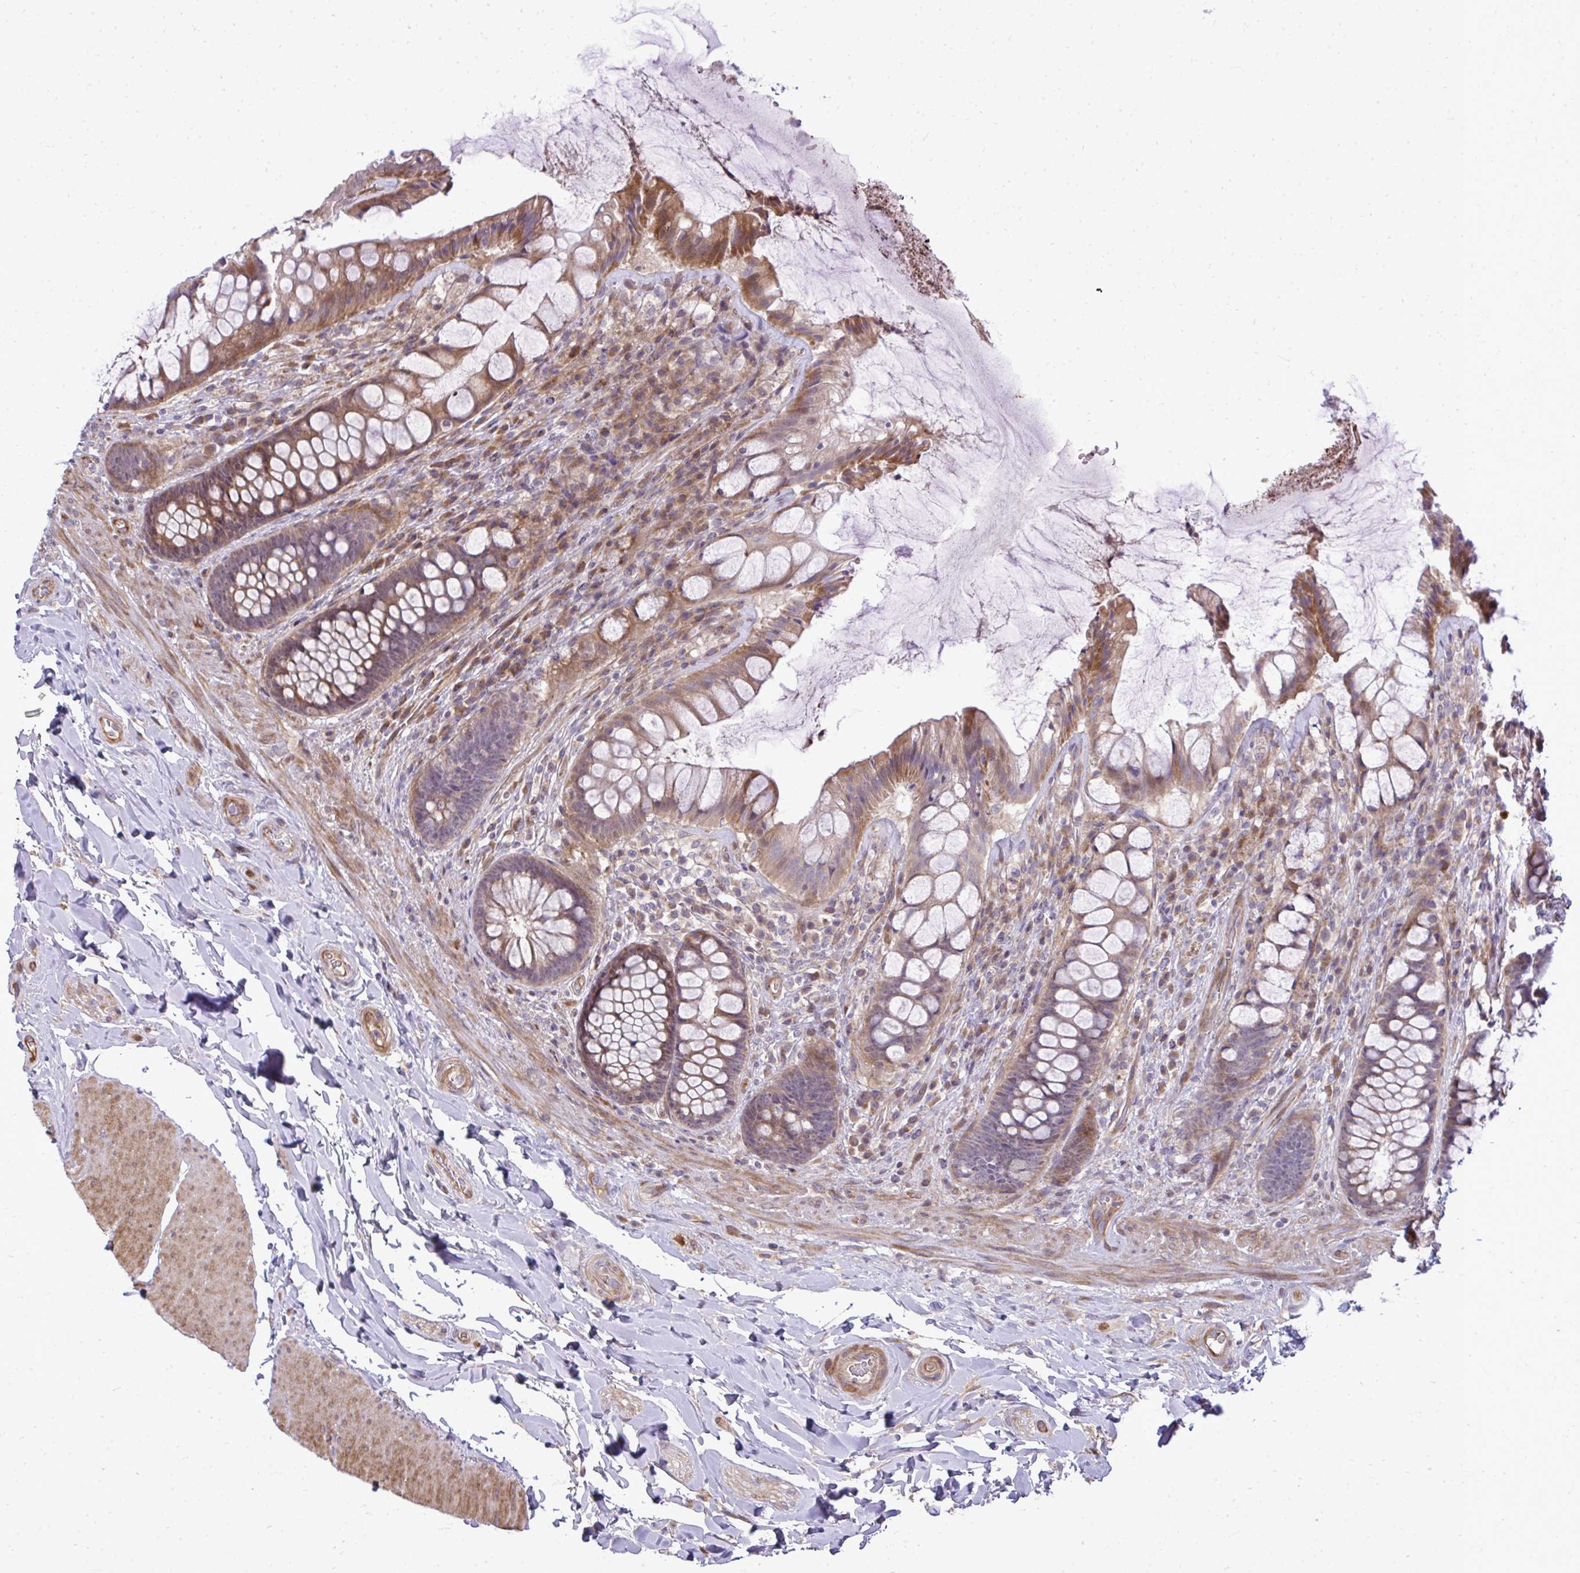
{"staining": {"intensity": "moderate", "quantity": ">75%", "location": "cytoplasmic/membranous"}, "tissue": "rectum", "cell_type": "Glandular cells", "image_type": "normal", "snomed": [{"axis": "morphology", "description": "Normal tissue, NOS"}, {"axis": "topography", "description": "Rectum"}], "caption": "Immunohistochemistry of unremarkable human rectum displays medium levels of moderate cytoplasmic/membranous staining in approximately >75% of glandular cells.", "gene": "ZSCAN9", "patient": {"sex": "female", "age": 58}}